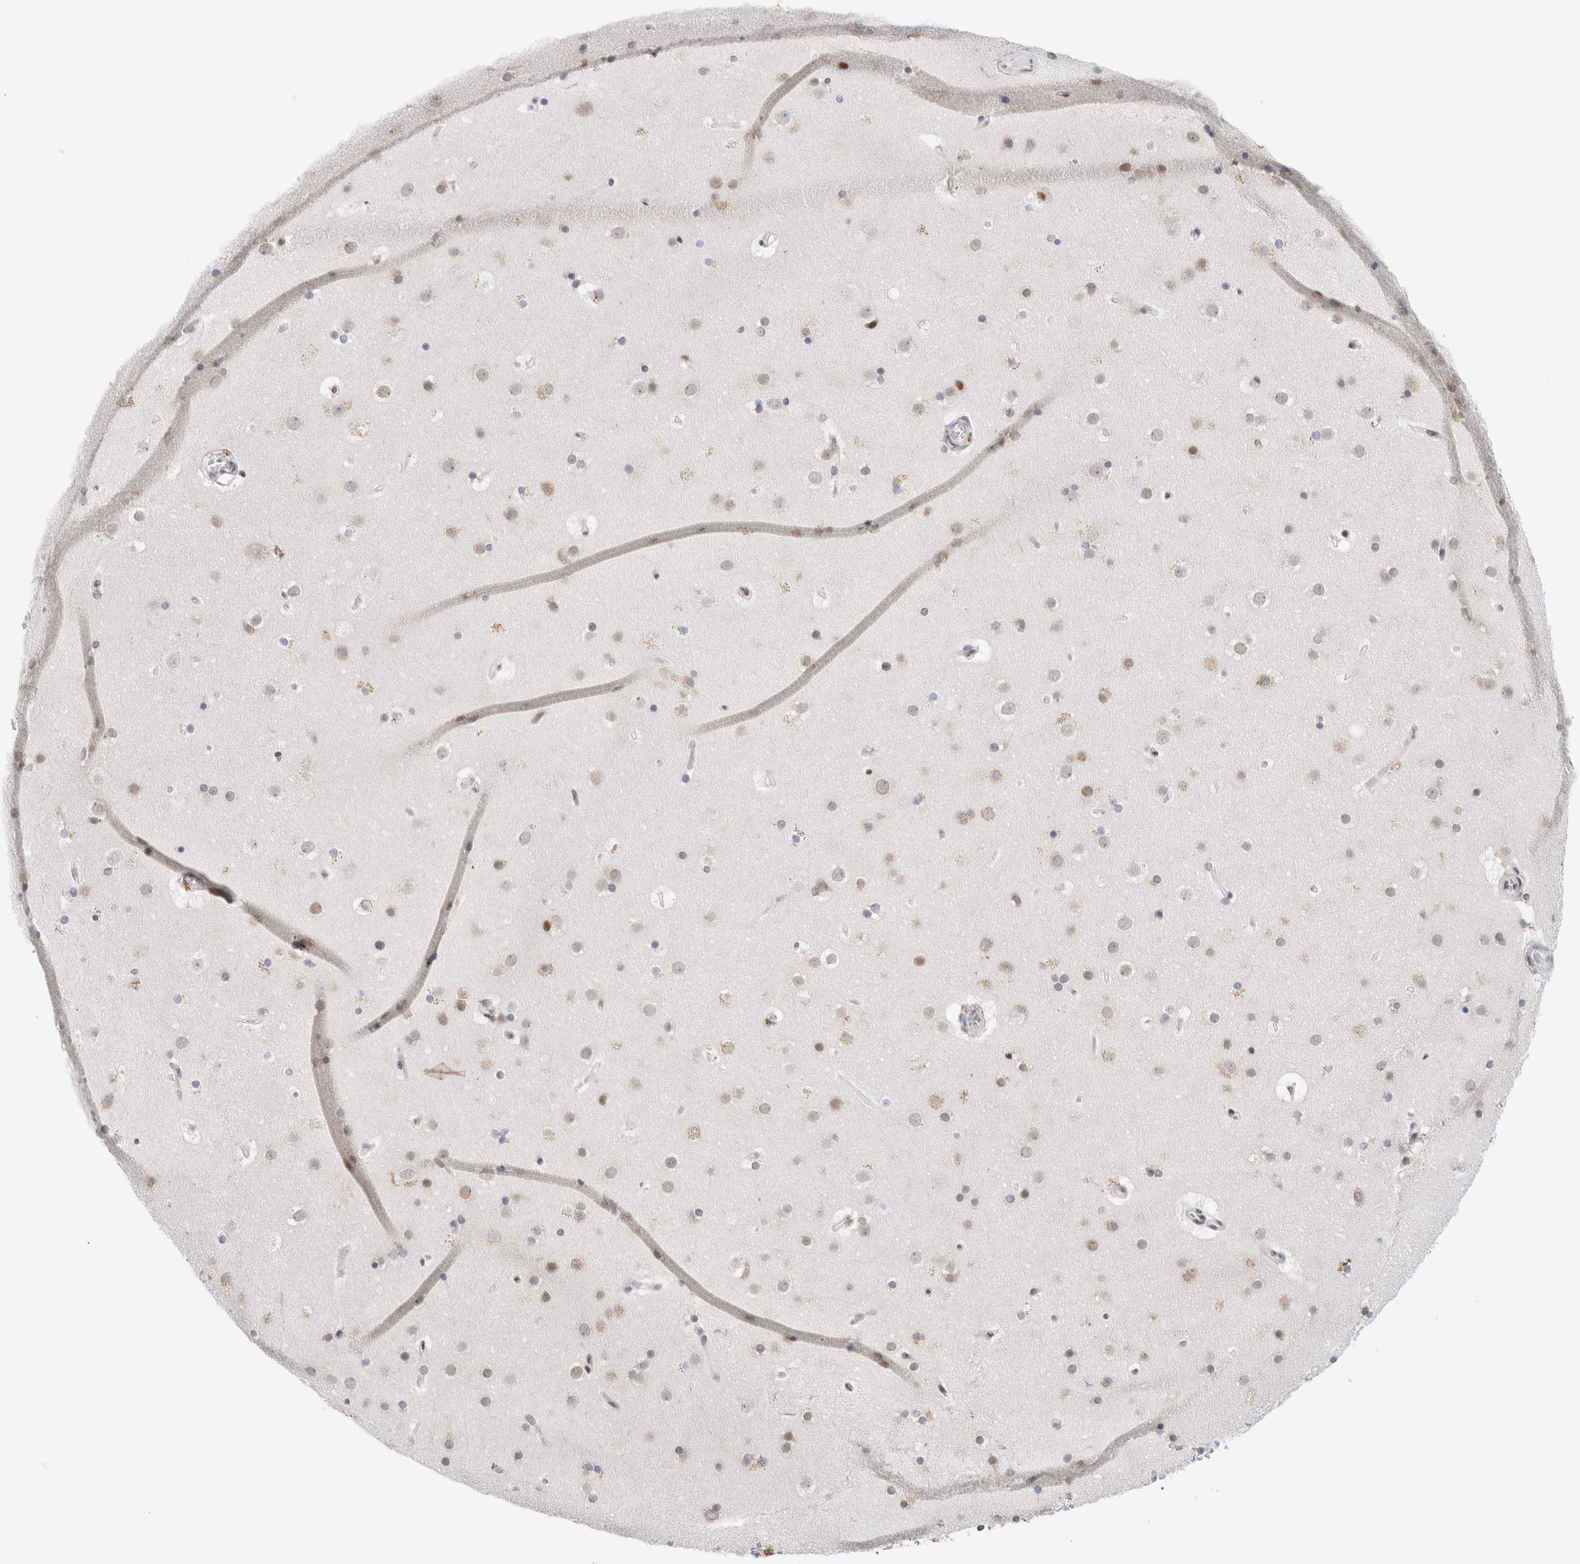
{"staining": {"intensity": "moderate", "quantity": "<25%", "location": "nuclear"}, "tissue": "cerebral cortex", "cell_type": "Endothelial cells", "image_type": "normal", "snomed": [{"axis": "morphology", "description": "Normal tissue, NOS"}, {"axis": "topography", "description": "Cerebral cortex"}], "caption": "Immunohistochemical staining of benign human cerebral cortex shows <25% levels of moderate nuclear protein positivity in approximately <25% of endothelial cells. (DAB IHC with brightfield microscopy, high magnification).", "gene": "COPS7A", "patient": {"sex": "male", "age": 57}}